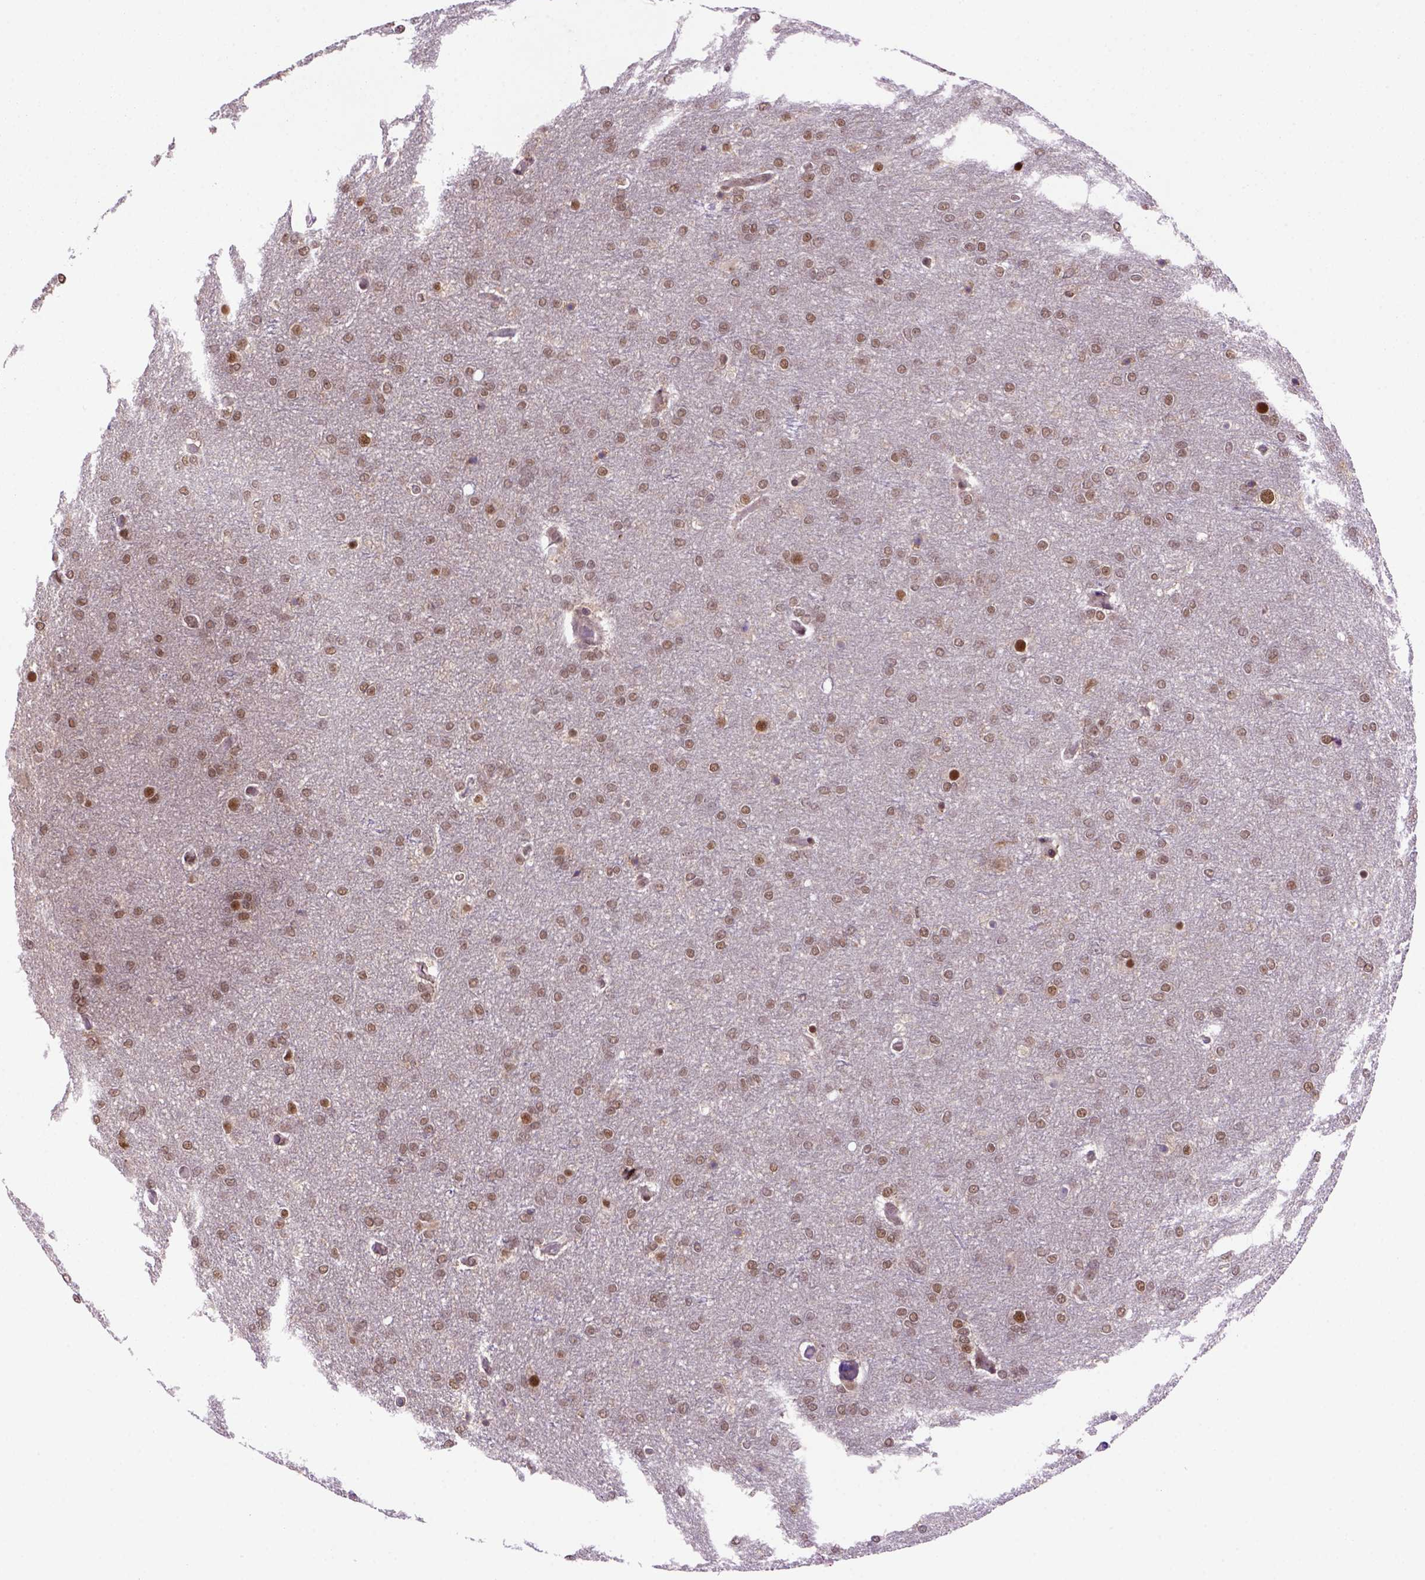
{"staining": {"intensity": "moderate", "quantity": ">75%", "location": "nuclear"}, "tissue": "glioma", "cell_type": "Tumor cells", "image_type": "cancer", "snomed": [{"axis": "morphology", "description": "Glioma, malignant, High grade"}, {"axis": "topography", "description": "Brain"}], "caption": "Moderate nuclear staining is appreciated in about >75% of tumor cells in malignant high-grade glioma.", "gene": "PSMC2", "patient": {"sex": "female", "age": 61}}